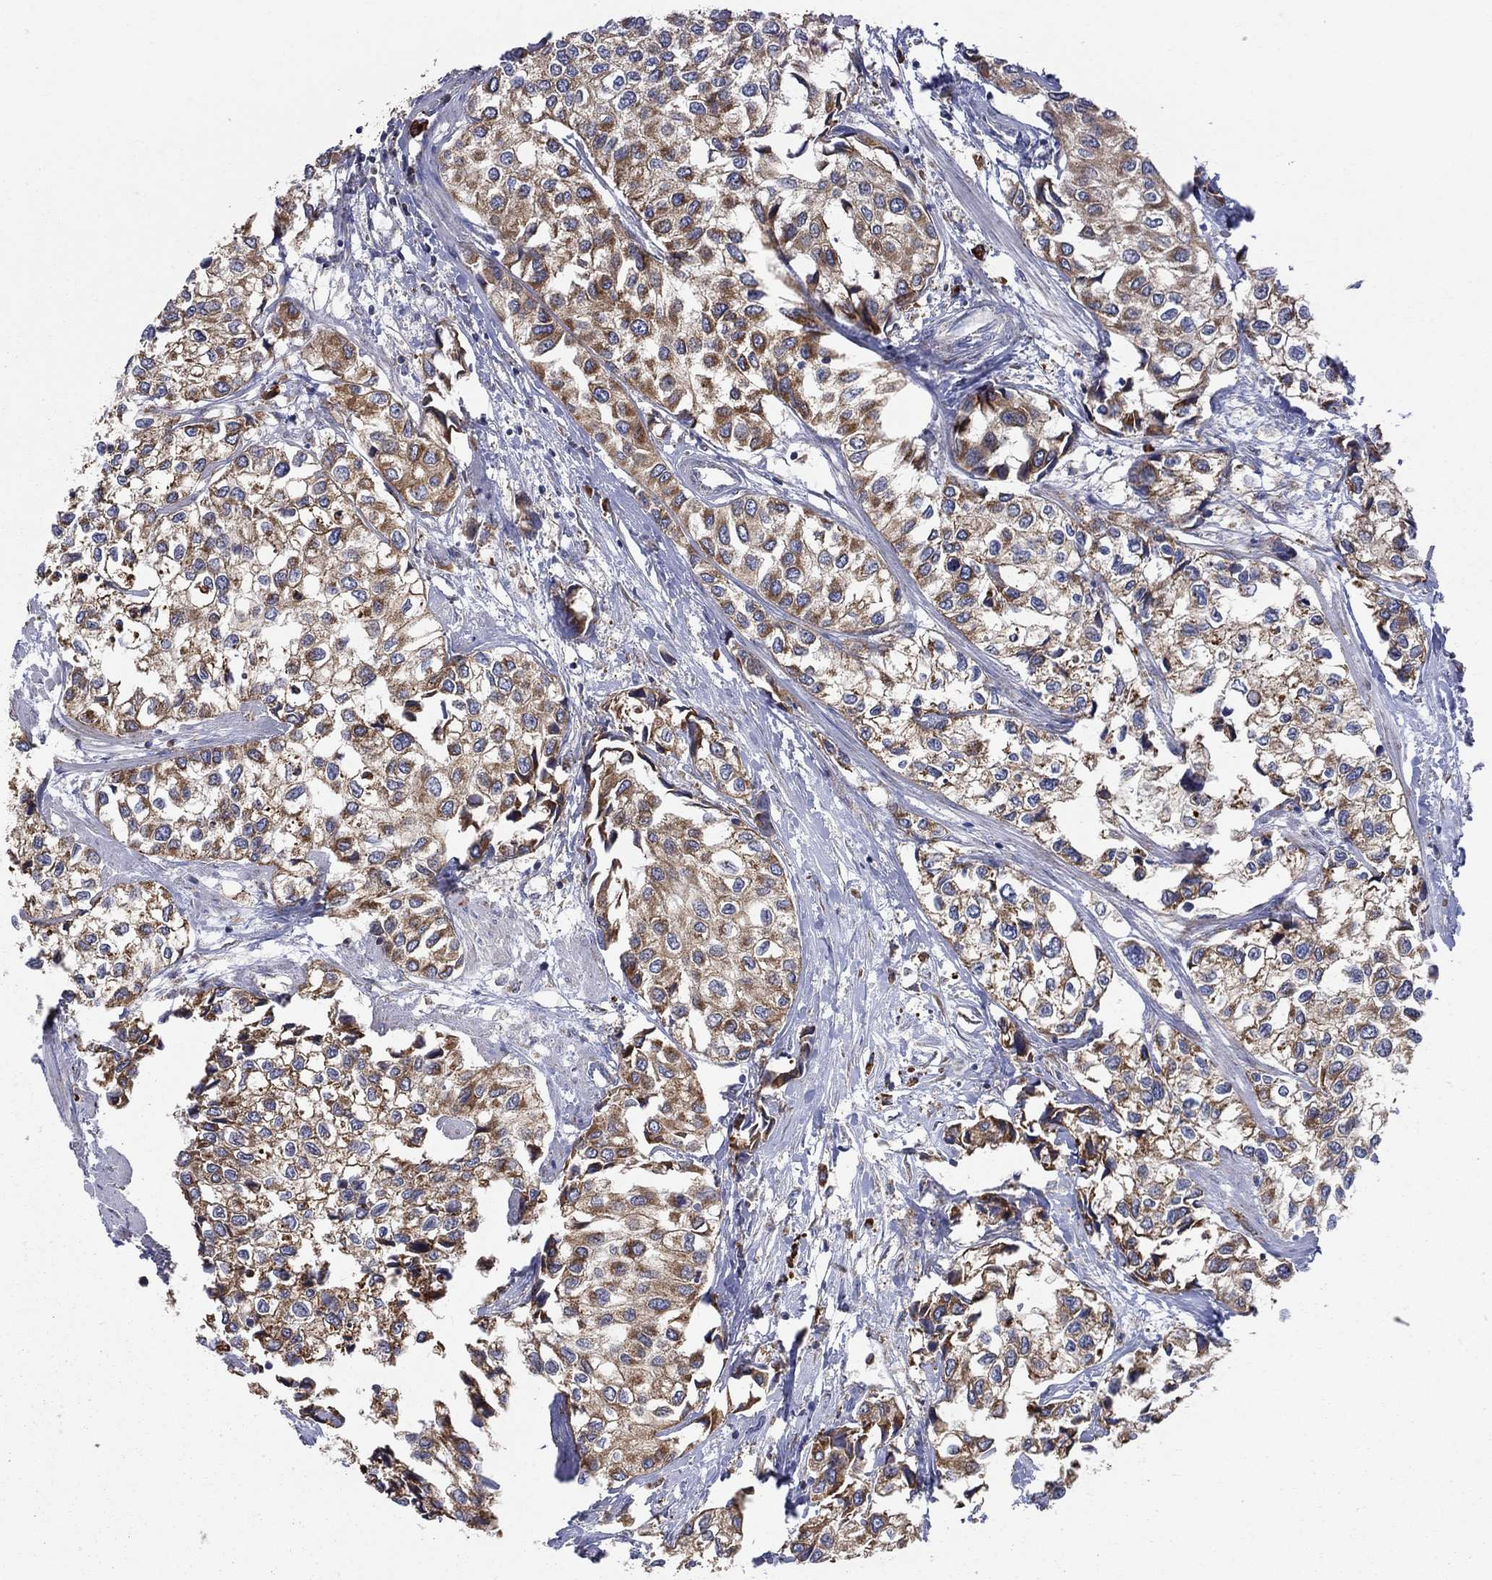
{"staining": {"intensity": "moderate", "quantity": ">75%", "location": "cytoplasmic/membranous"}, "tissue": "urothelial cancer", "cell_type": "Tumor cells", "image_type": "cancer", "snomed": [{"axis": "morphology", "description": "Urothelial carcinoma, High grade"}, {"axis": "topography", "description": "Urinary bladder"}], "caption": "A histopathology image showing moderate cytoplasmic/membranous staining in about >75% of tumor cells in high-grade urothelial carcinoma, as visualized by brown immunohistochemical staining.", "gene": "PRDX4", "patient": {"sex": "male", "age": 73}}